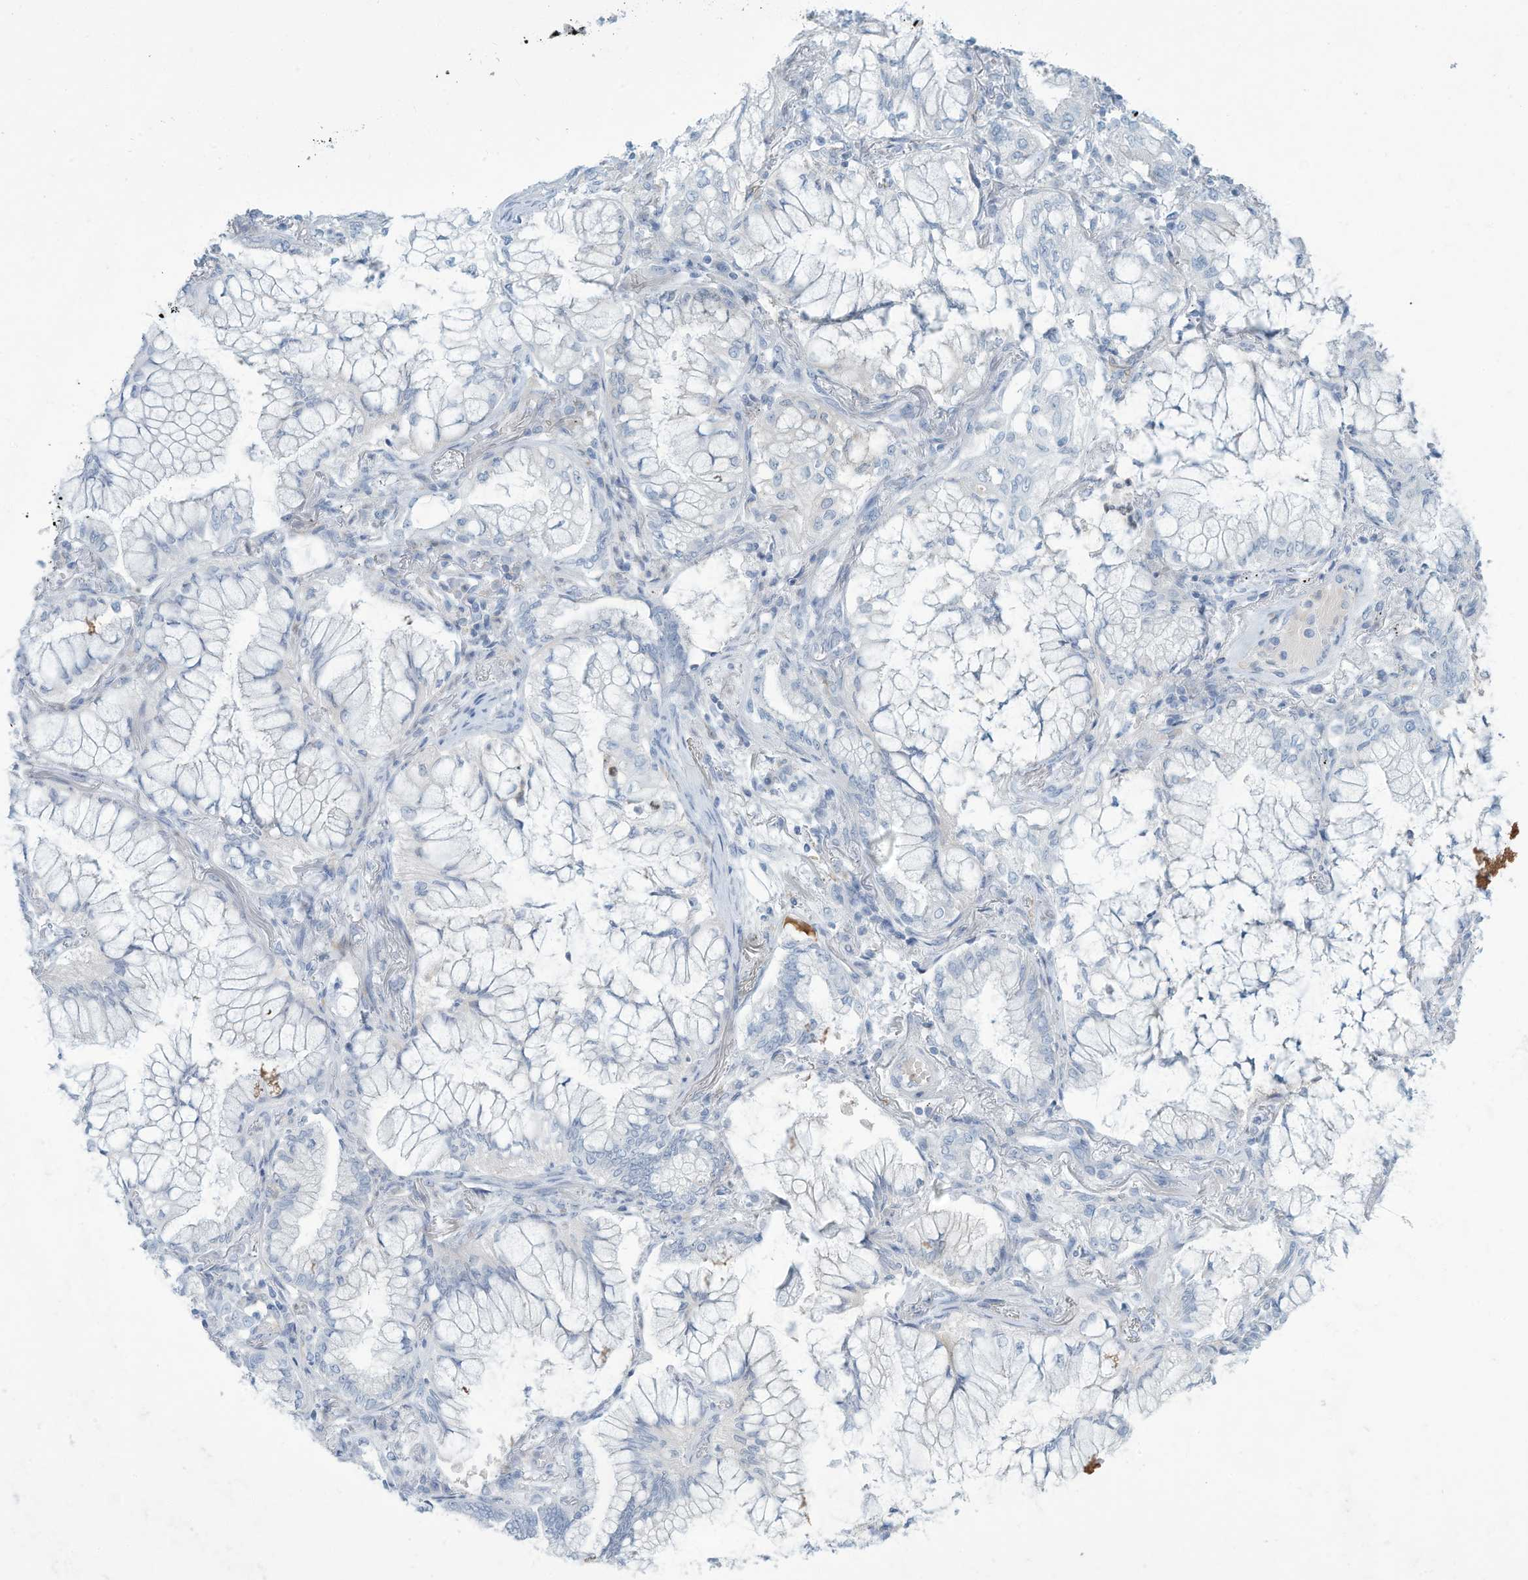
{"staining": {"intensity": "negative", "quantity": "none", "location": "none"}, "tissue": "lung cancer", "cell_type": "Tumor cells", "image_type": "cancer", "snomed": [{"axis": "morphology", "description": "Adenocarcinoma, NOS"}, {"axis": "topography", "description": "Lung"}], "caption": "Immunohistochemistry (IHC) image of neoplastic tissue: lung cancer stained with DAB displays no significant protein staining in tumor cells. (DAB (3,3'-diaminobenzidine) immunohistochemistry (IHC) with hematoxylin counter stain).", "gene": "ERI2", "patient": {"sex": "female", "age": 70}}